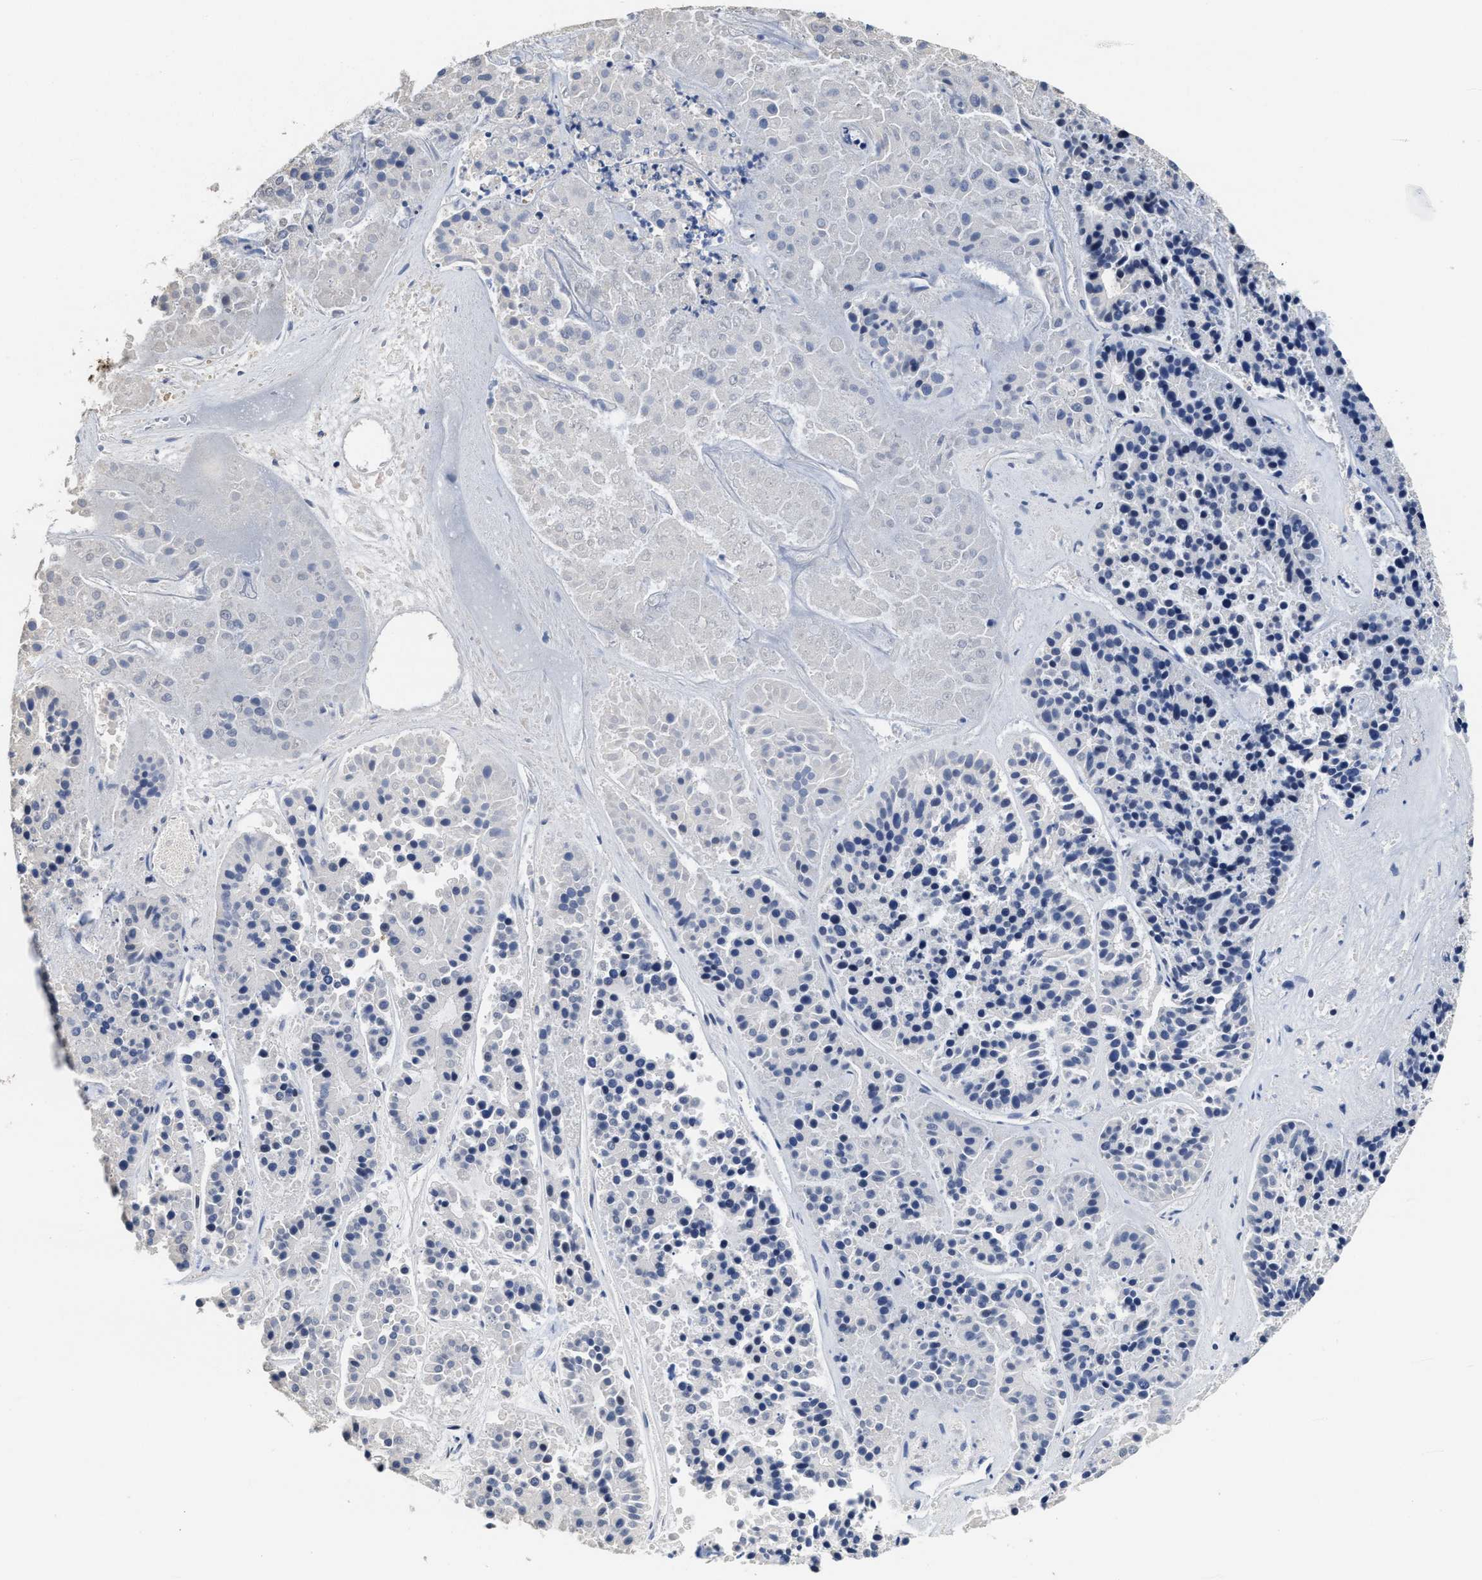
{"staining": {"intensity": "negative", "quantity": "none", "location": "none"}, "tissue": "pancreatic cancer", "cell_type": "Tumor cells", "image_type": "cancer", "snomed": [{"axis": "morphology", "description": "Adenocarcinoma, NOS"}, {"axis": "topography", "description": "Pancreas"}], "caption": "Tumor cells are negative for brown protein staining in adenocarcinoma (pancreatic).", "gene": "ZFAT", "patient": {"sex": "male", "age": 50}}